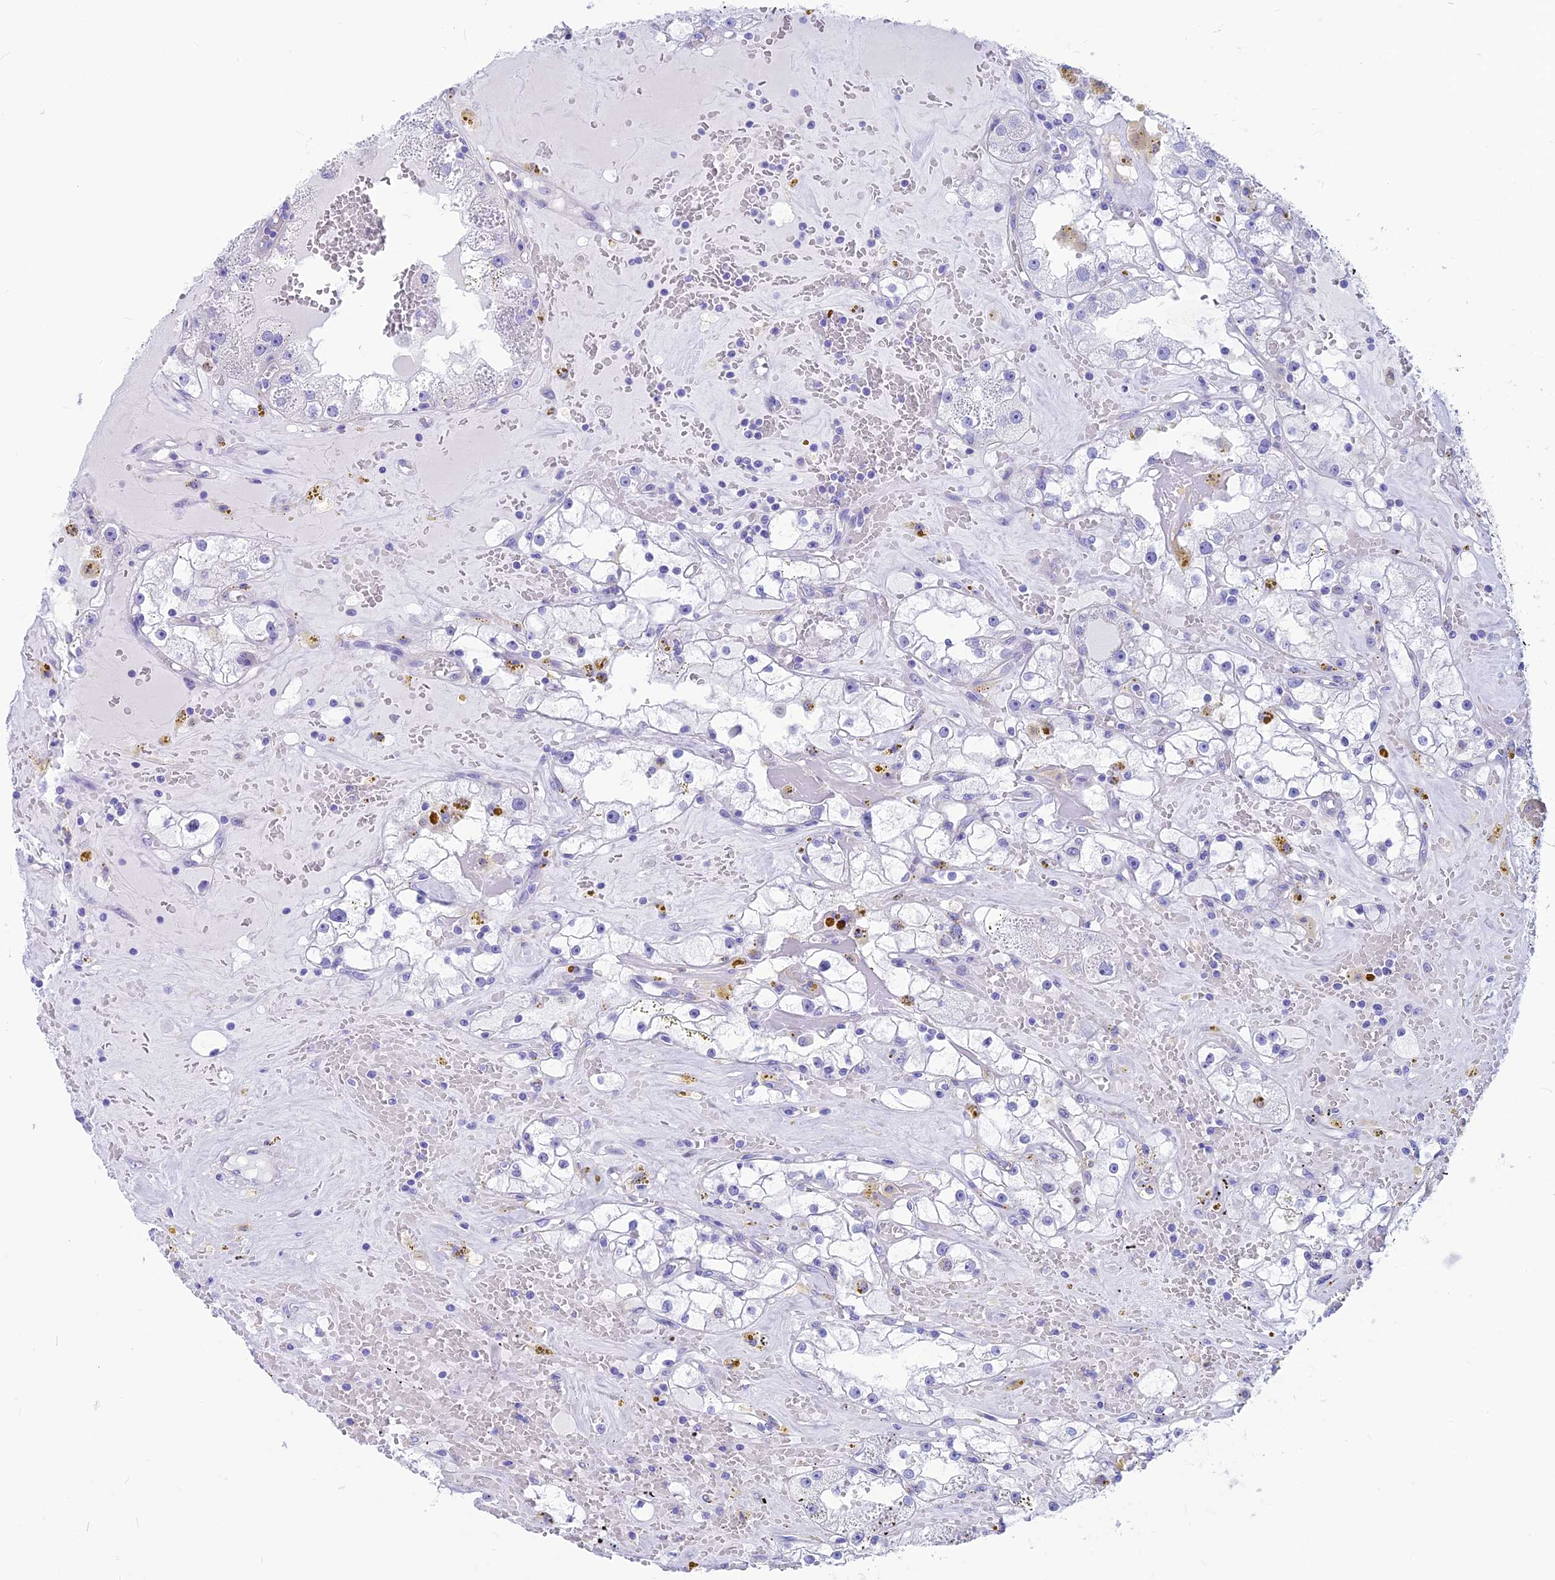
{"staining": {"intensity": "negative", "quantity": "none", "location": "none"}, "tissue": "renal cancer", "cell_type": "Tumor cells", "image_type": "cancer", "snomed": [{"axis": "morphology", "description": "Adenocarcinoma, NOS"}, {"axis": "topography", "description": "Kidney"}], "caption": "A photomicrograph of human renal cancer is negative for staining in tumor cells. (DAB (3,3'-diaminobenzidine) IHC, high magnification).", "gene": "GNGT2", "patient": {"sex": "male", "age": 56}}